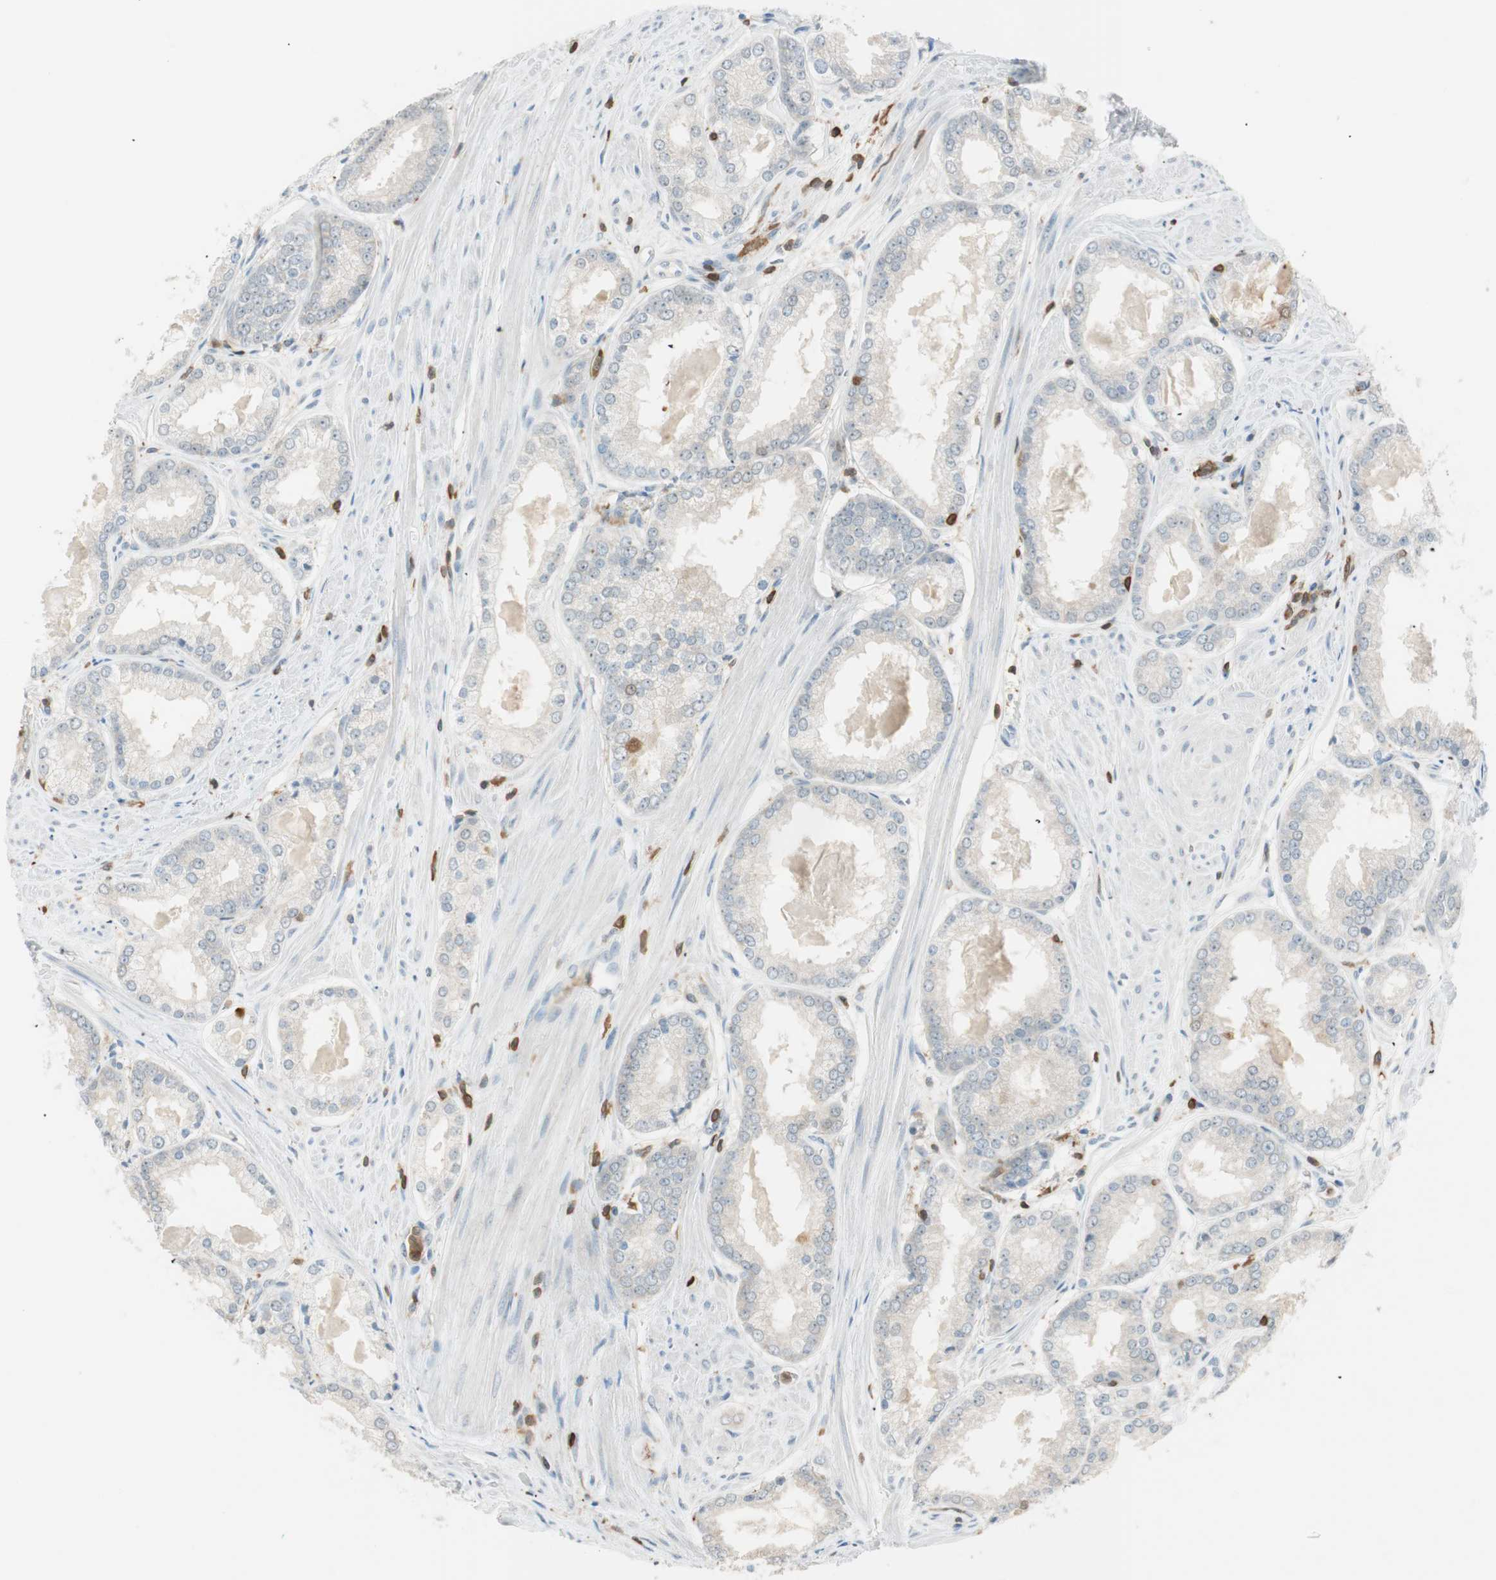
{"staining": {"intensity": "negative", "quantity": "none", "location": "none"}, "tissue": "prostate cancer", "cell_type": "Tumor cells", "image_type": "cancer", "snomed": [{"axis": "morphology", "description": "Adenocarcinoma, Low grade"}, {"axis": "topography", "description": "Prostate"}], "caption": "Tumor cells show no significant protein staining in low-grade adenocarcinoma (prostate).", "gene": "HPGD", "patient": {"sex": "male", "age": 64}}